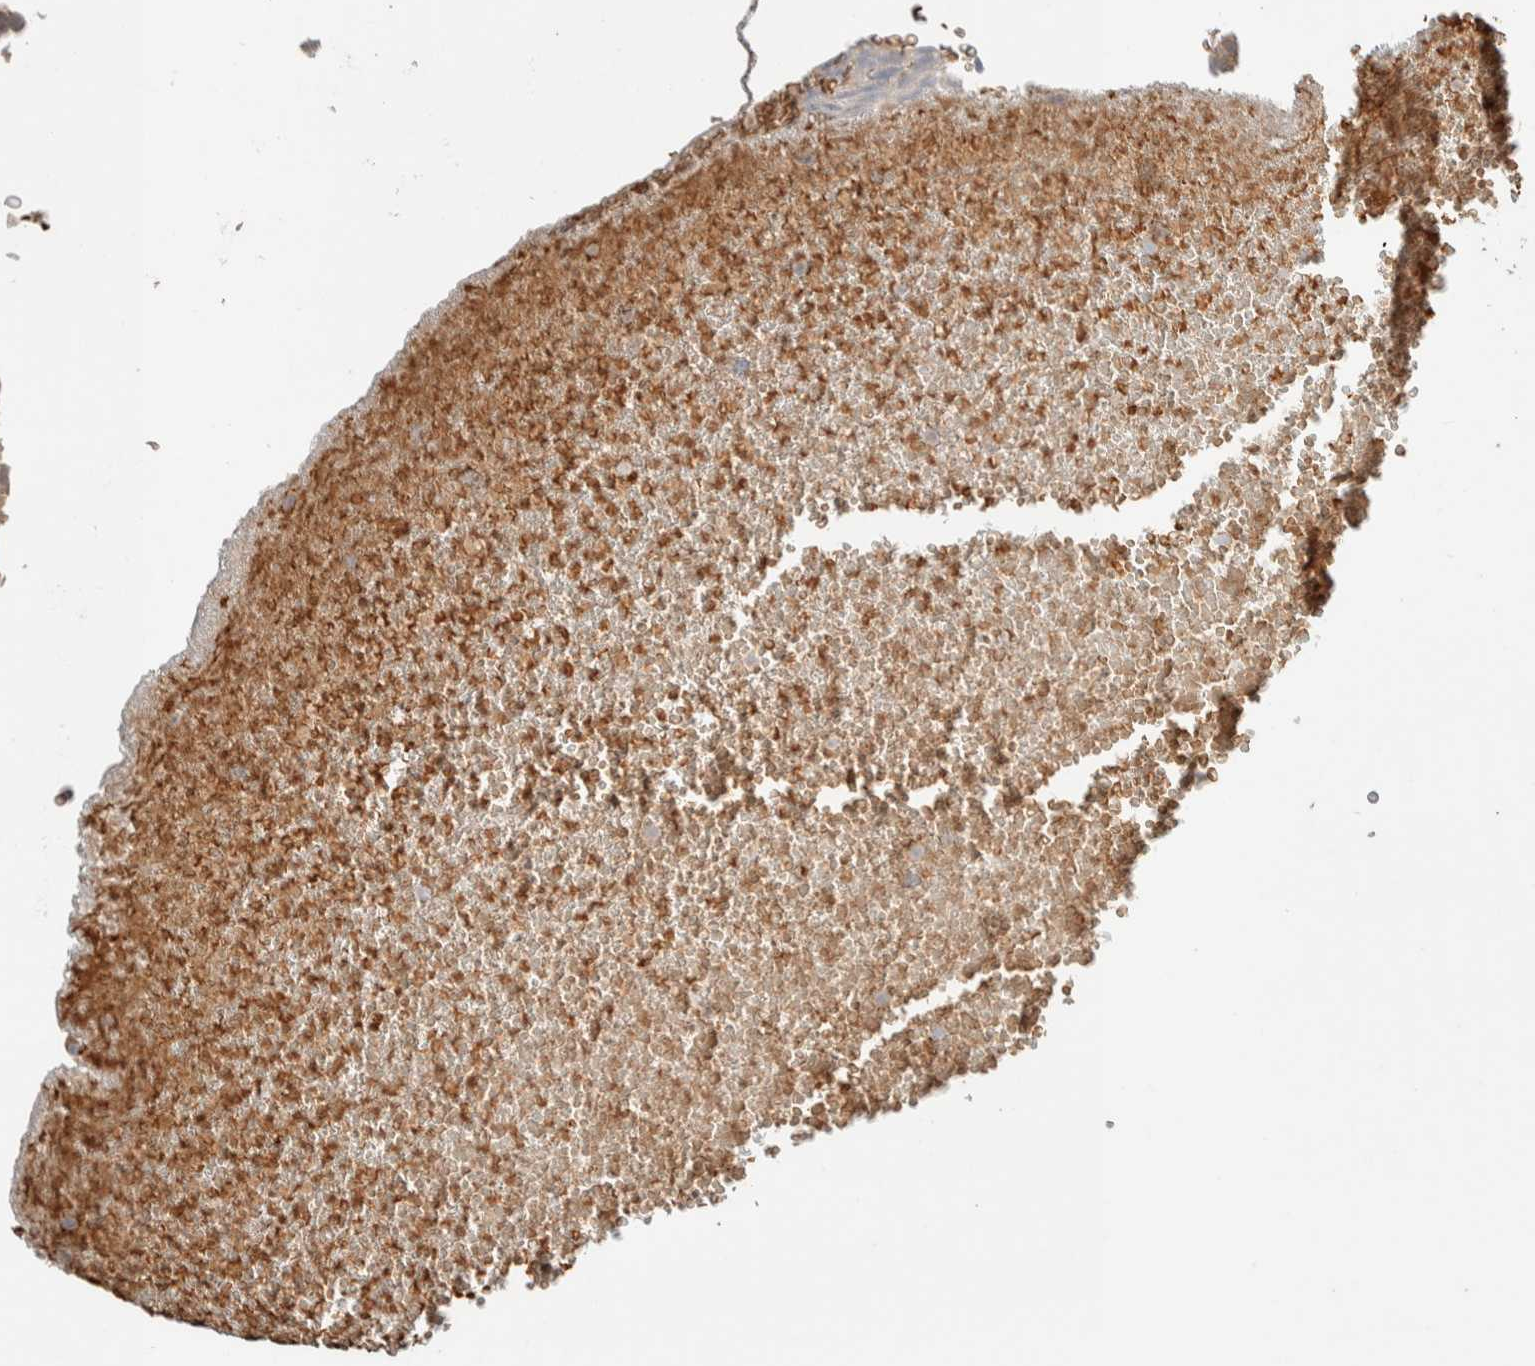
{"staining": {"intensity": "weak", "quantity": ">75%", "location": "cytoplasmic/membranous"}, "tissue": "urothelial cancer", "cell_type": "Tumor cells", "image_type": "cancer", "snomed": [{"axis": "morphology", "description": "Urothelial carcinoma, Low grade"}, {"axis": "topography", "description": "Urinary bladder"}], "caption": "This photomicrograph displays urothelial carcinoma (low-grade) stained with IHC to label a protein in brown. The cytoplasmic/membranous of tumor cells show weak positivity for the protein. Nuclei are counter-stained blue.", "gene": "WDR91", "patient": {"sex": "male", "age": 78}}